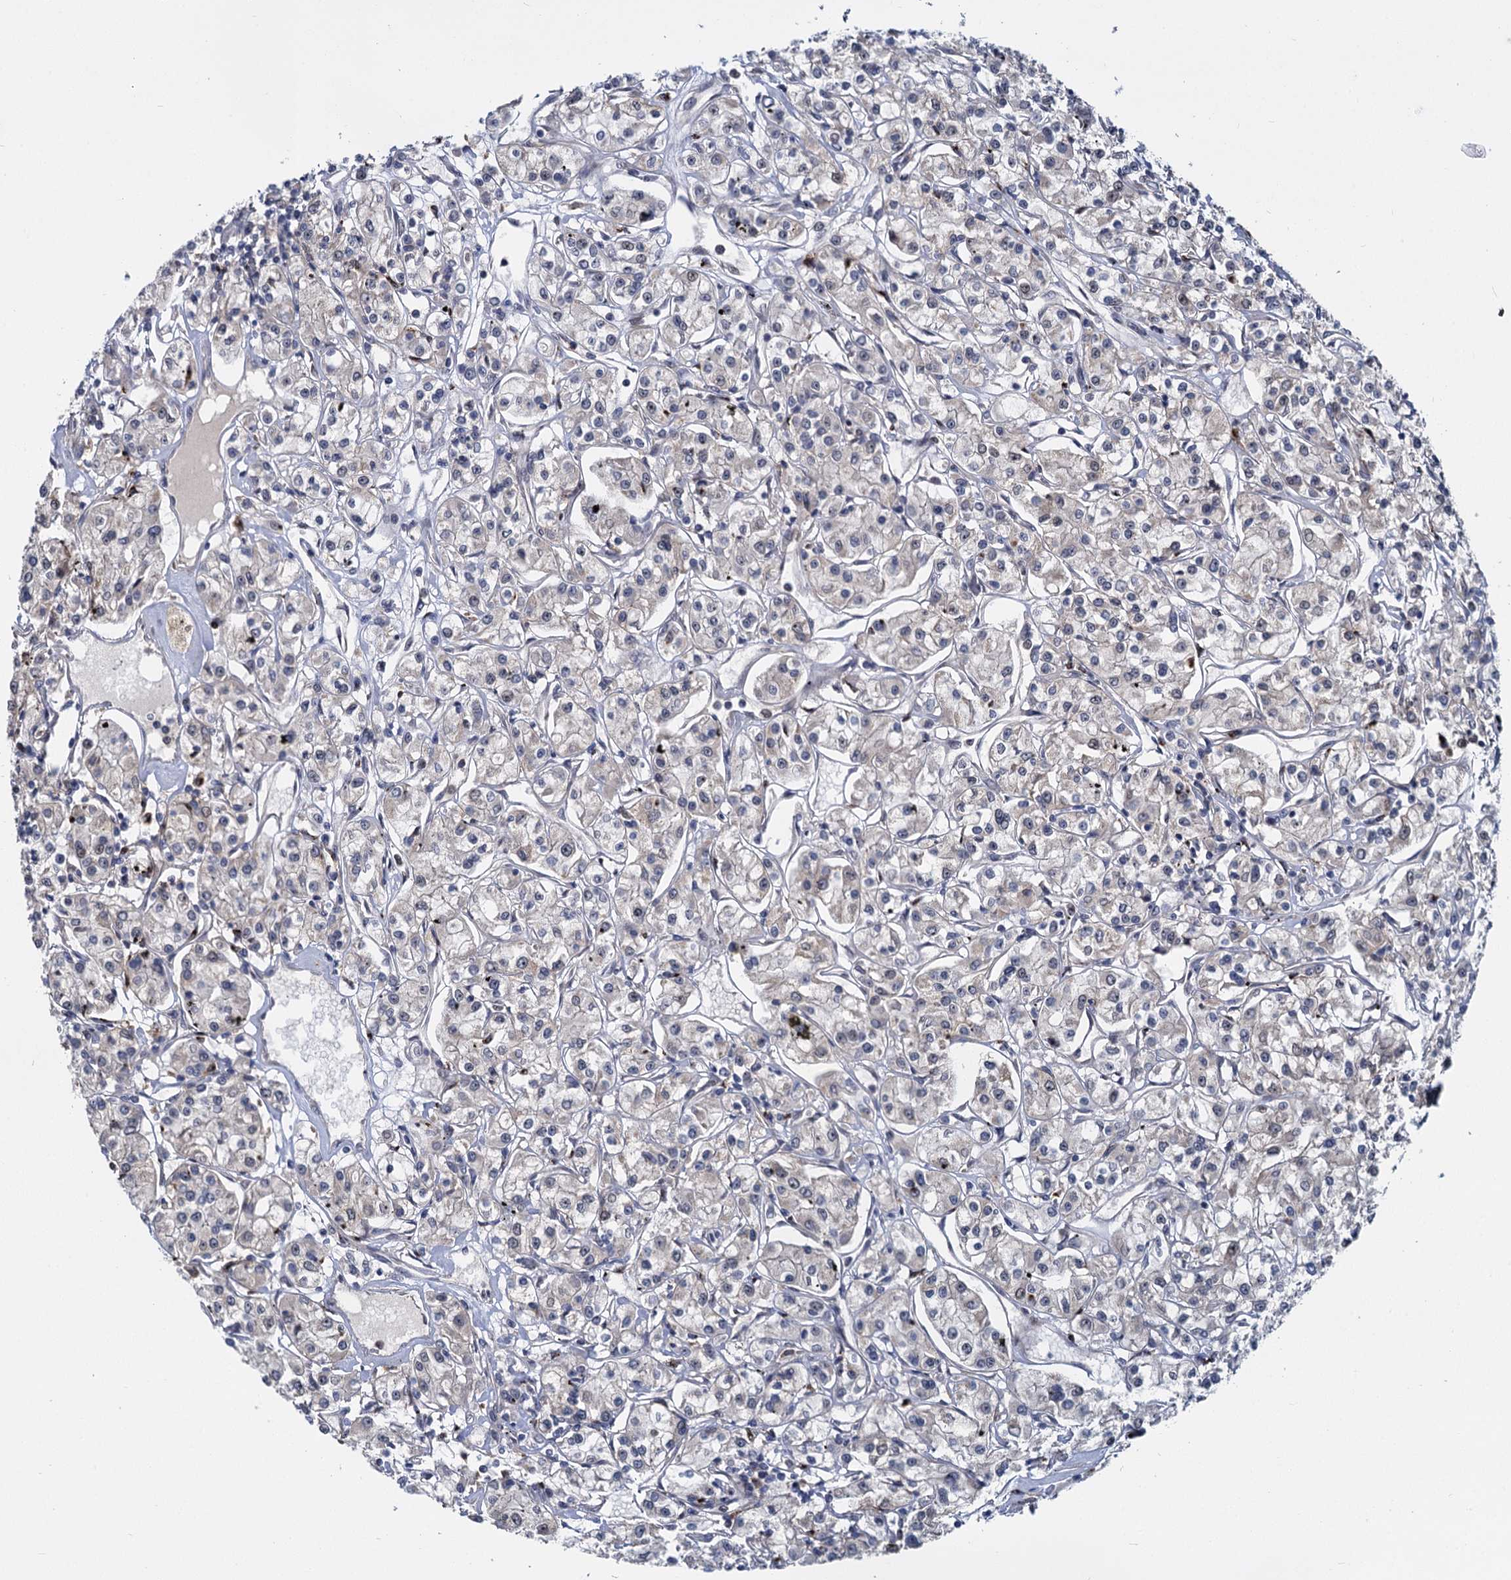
{"staining": {"intensity": "negative", "quantity": "none", "location": "none"}, "tissue": "renal cancer", "cell_type": "Tumor cells", "image_type": "cancer", "snomed": [{"axis": "morphology", "description": "Adenocarcinoma, NOS"}, {"axis": "topography", "description": "Kidney"}], "caption": "Immunohistochemical staining of human renal cancer (adenocarcinoma) reveals no significant expression in tumor cells. (DAB IHC with hematoxylin counter stain).", "gene": "GAL3ST4", "patient": {"sex": "female", "age": 59}}